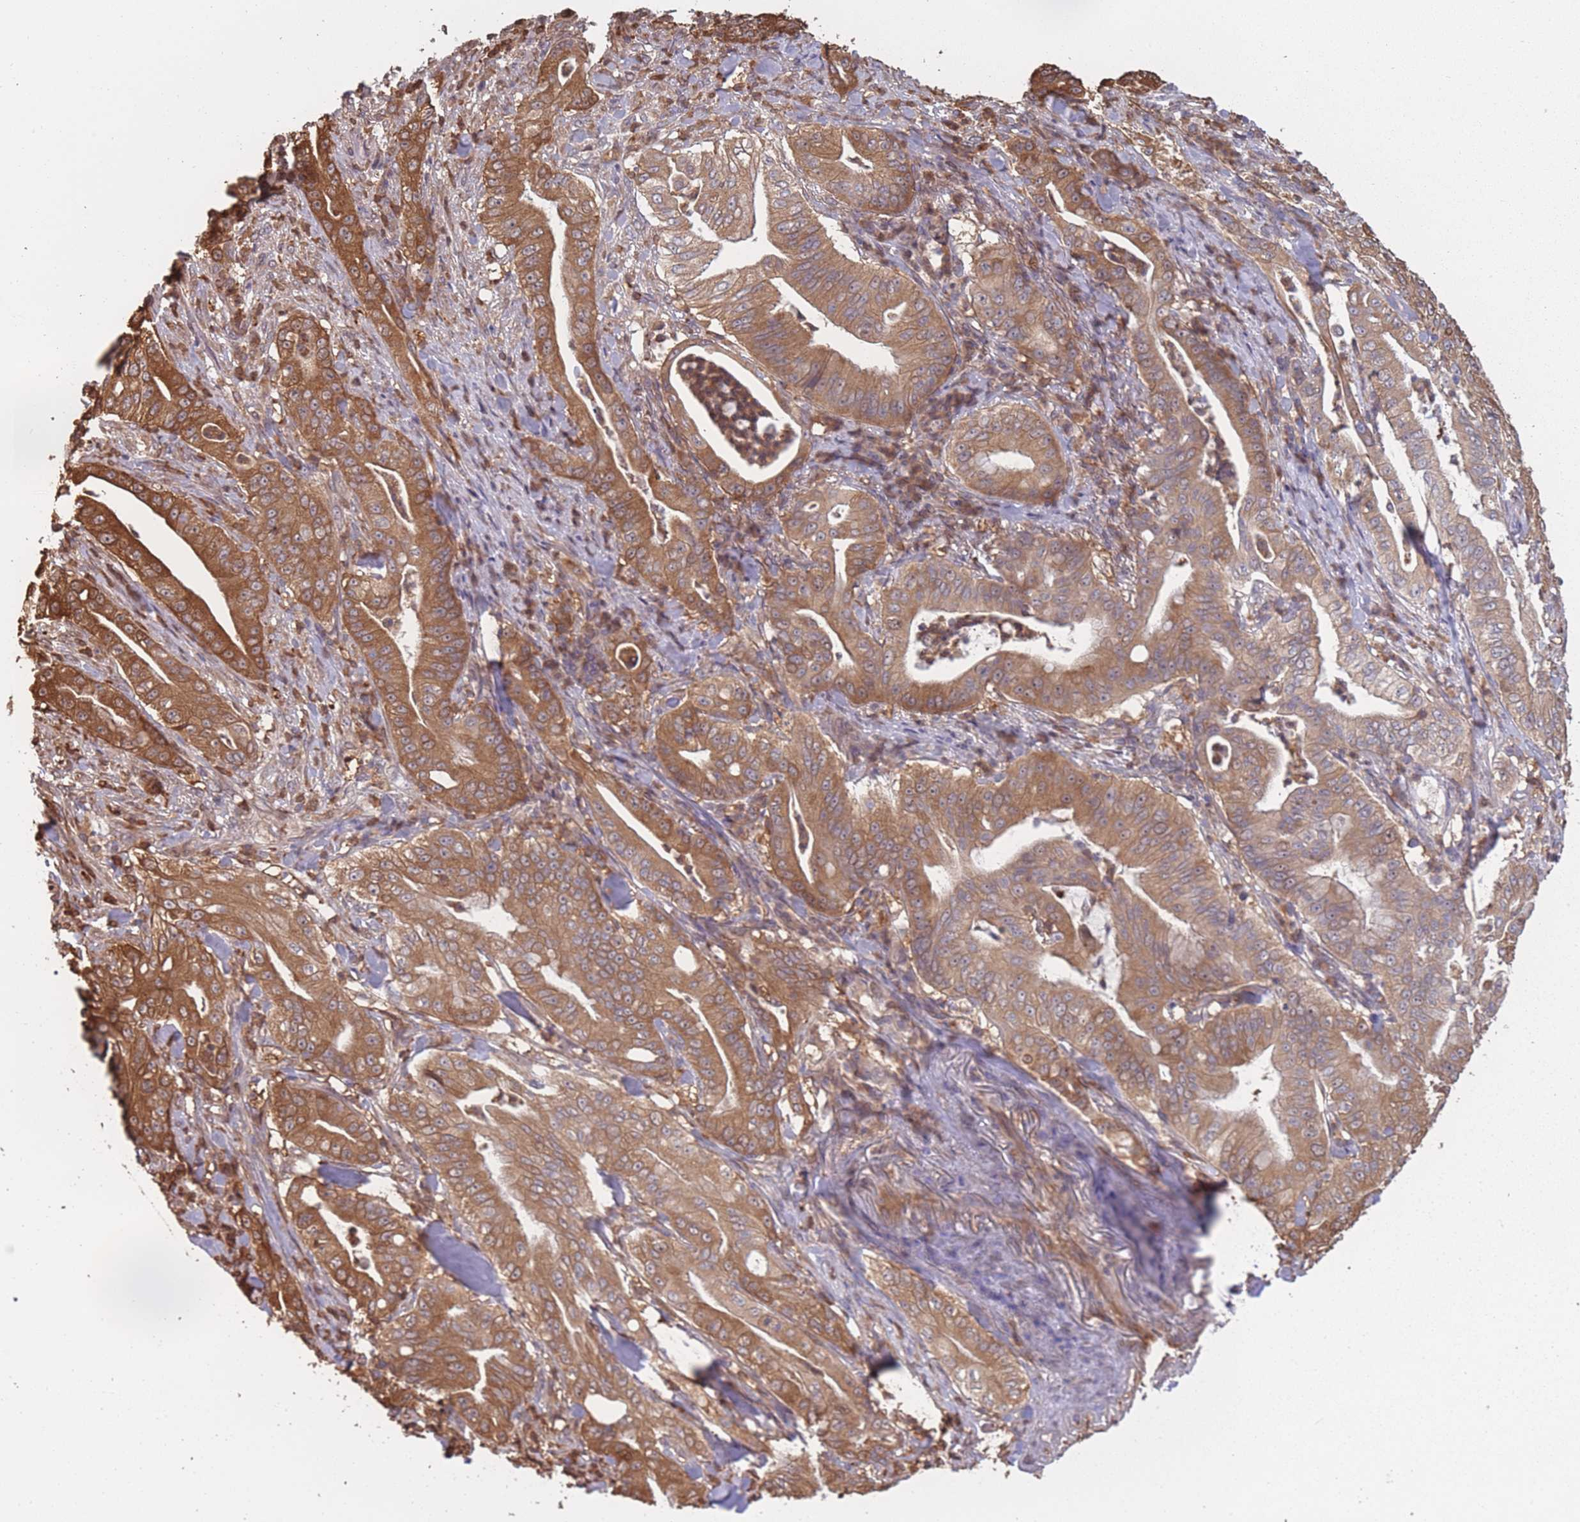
{"staining": {"intensity": "moderate", "quantity": ">75%", "location": "cytoplasmic/membranous"}, "tissue": "pancreatic cancer", "cell_type": "Tumor cells", "image_type": "cancer", "snomed": [{"axis": "morphology", "description": "Adenocarcinoma, NOS"}, {"axis": "topography", "description": "Pancreas"}], "caption": "This image exhibits pancreatic cancer stained with immunohistochemistry to label a protein in brown. The cytoplasmic/membranous of tumor cells show moderate positivity for the protein. Nuclei are counter-stained blue.", "gene": "ARL13B", "patient": {"sex": "male", "age": 71}}